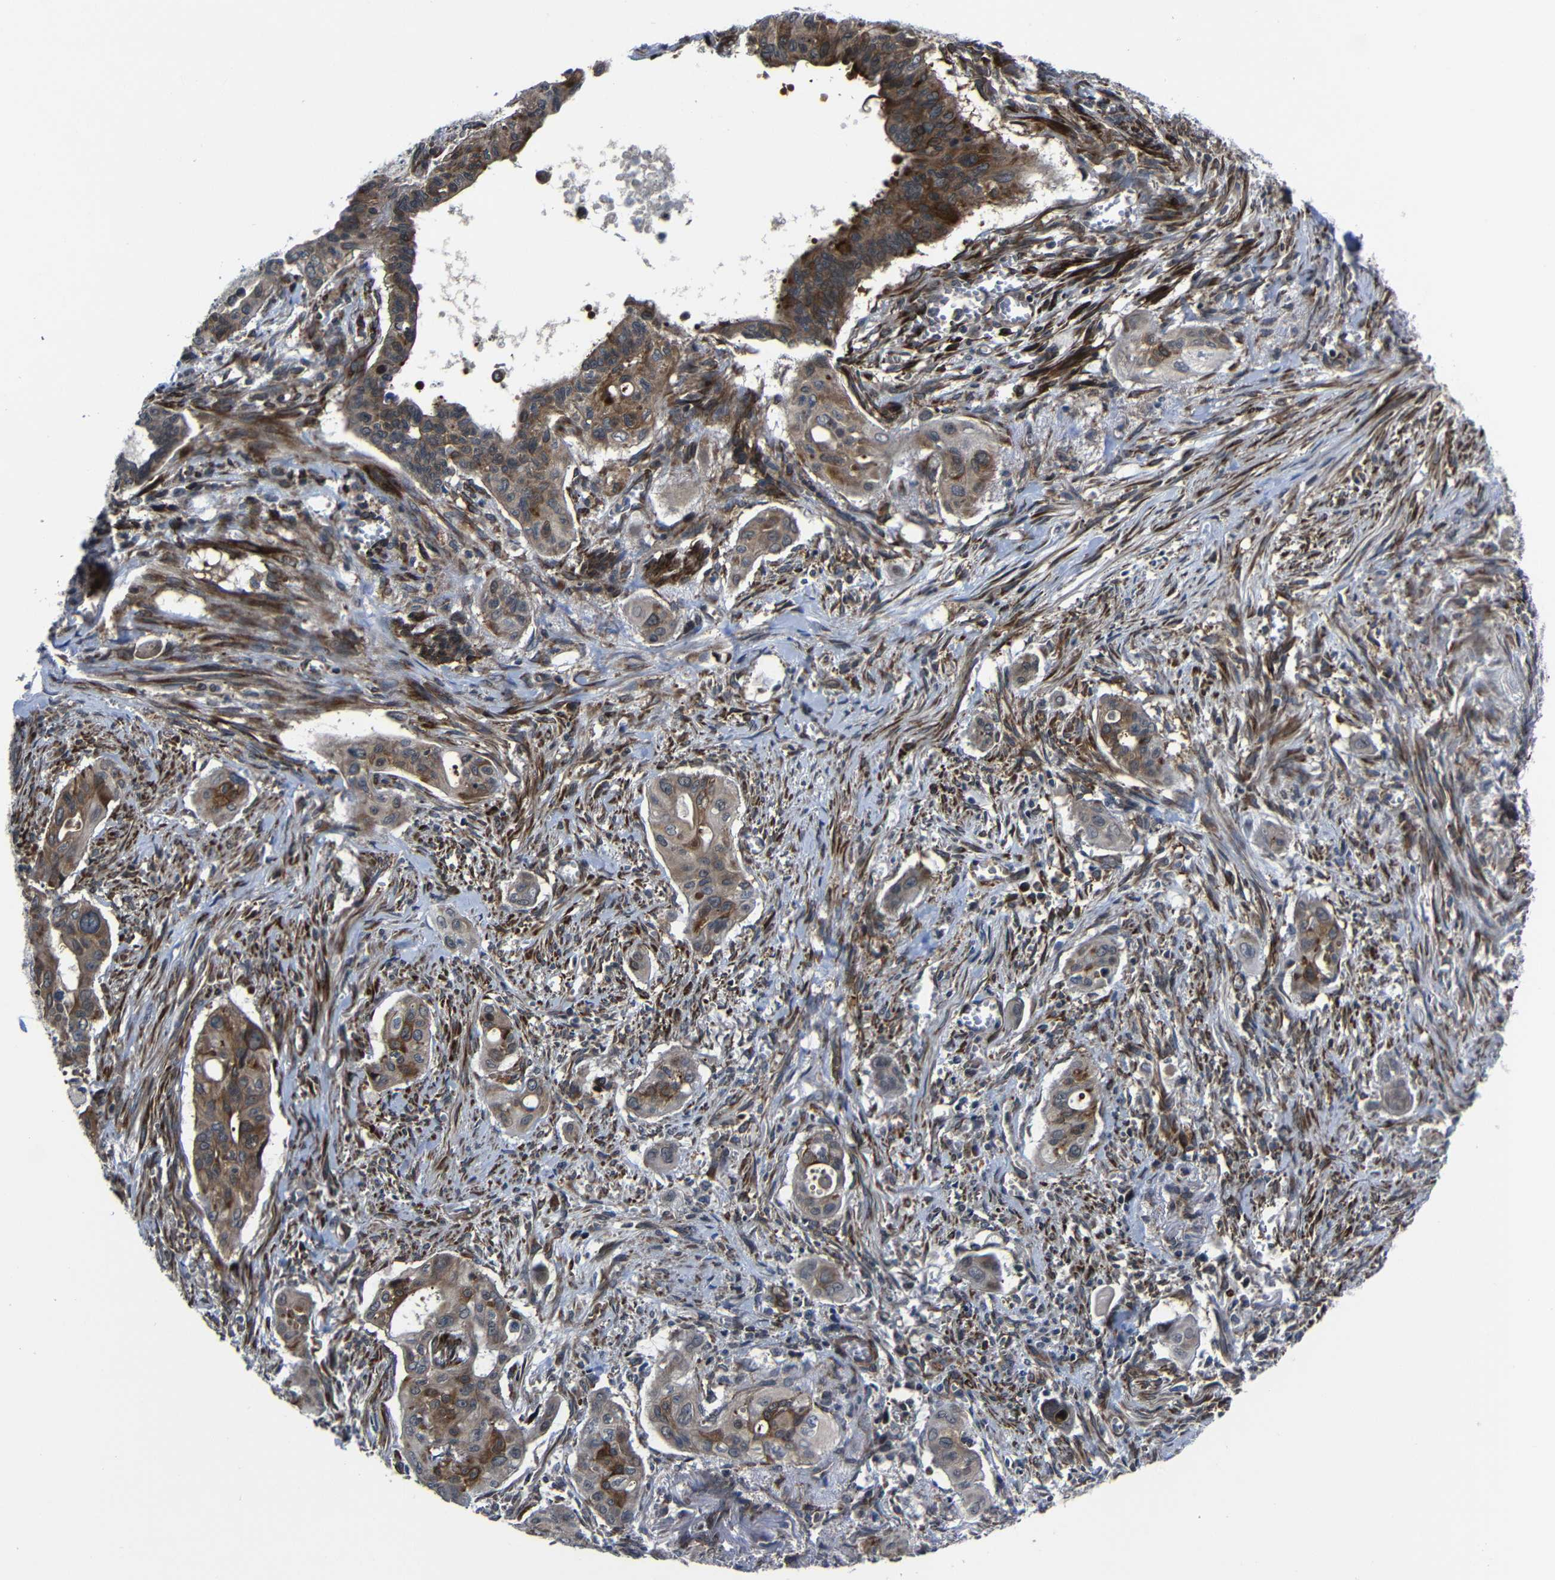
{"staining": {"intensity": "strong", "quantity": ">75%", "location": "cytoplasmic/membranous"}, "tissue": "pancreatic cancer", "cell_type": "Tumor cells", "image_type": "cancer", "snomed": [{"axis": "morphology", "description": "Adenocarcinoma, NOS"}, {"axis": "topography", "description": "Pancreas"}], "caption": "A micrograph of pancreatic cancer (adenocarcinoma) stained for a protein shows strong cytoplasmic/membranous brown staining in tumor cells. (DAB (3,3'-diaminobenzidine) = brown stain, brightfield microscopy at high magnification).", "gene": "KIAA0513", "patient": {"sex": "male", "age": 77}}